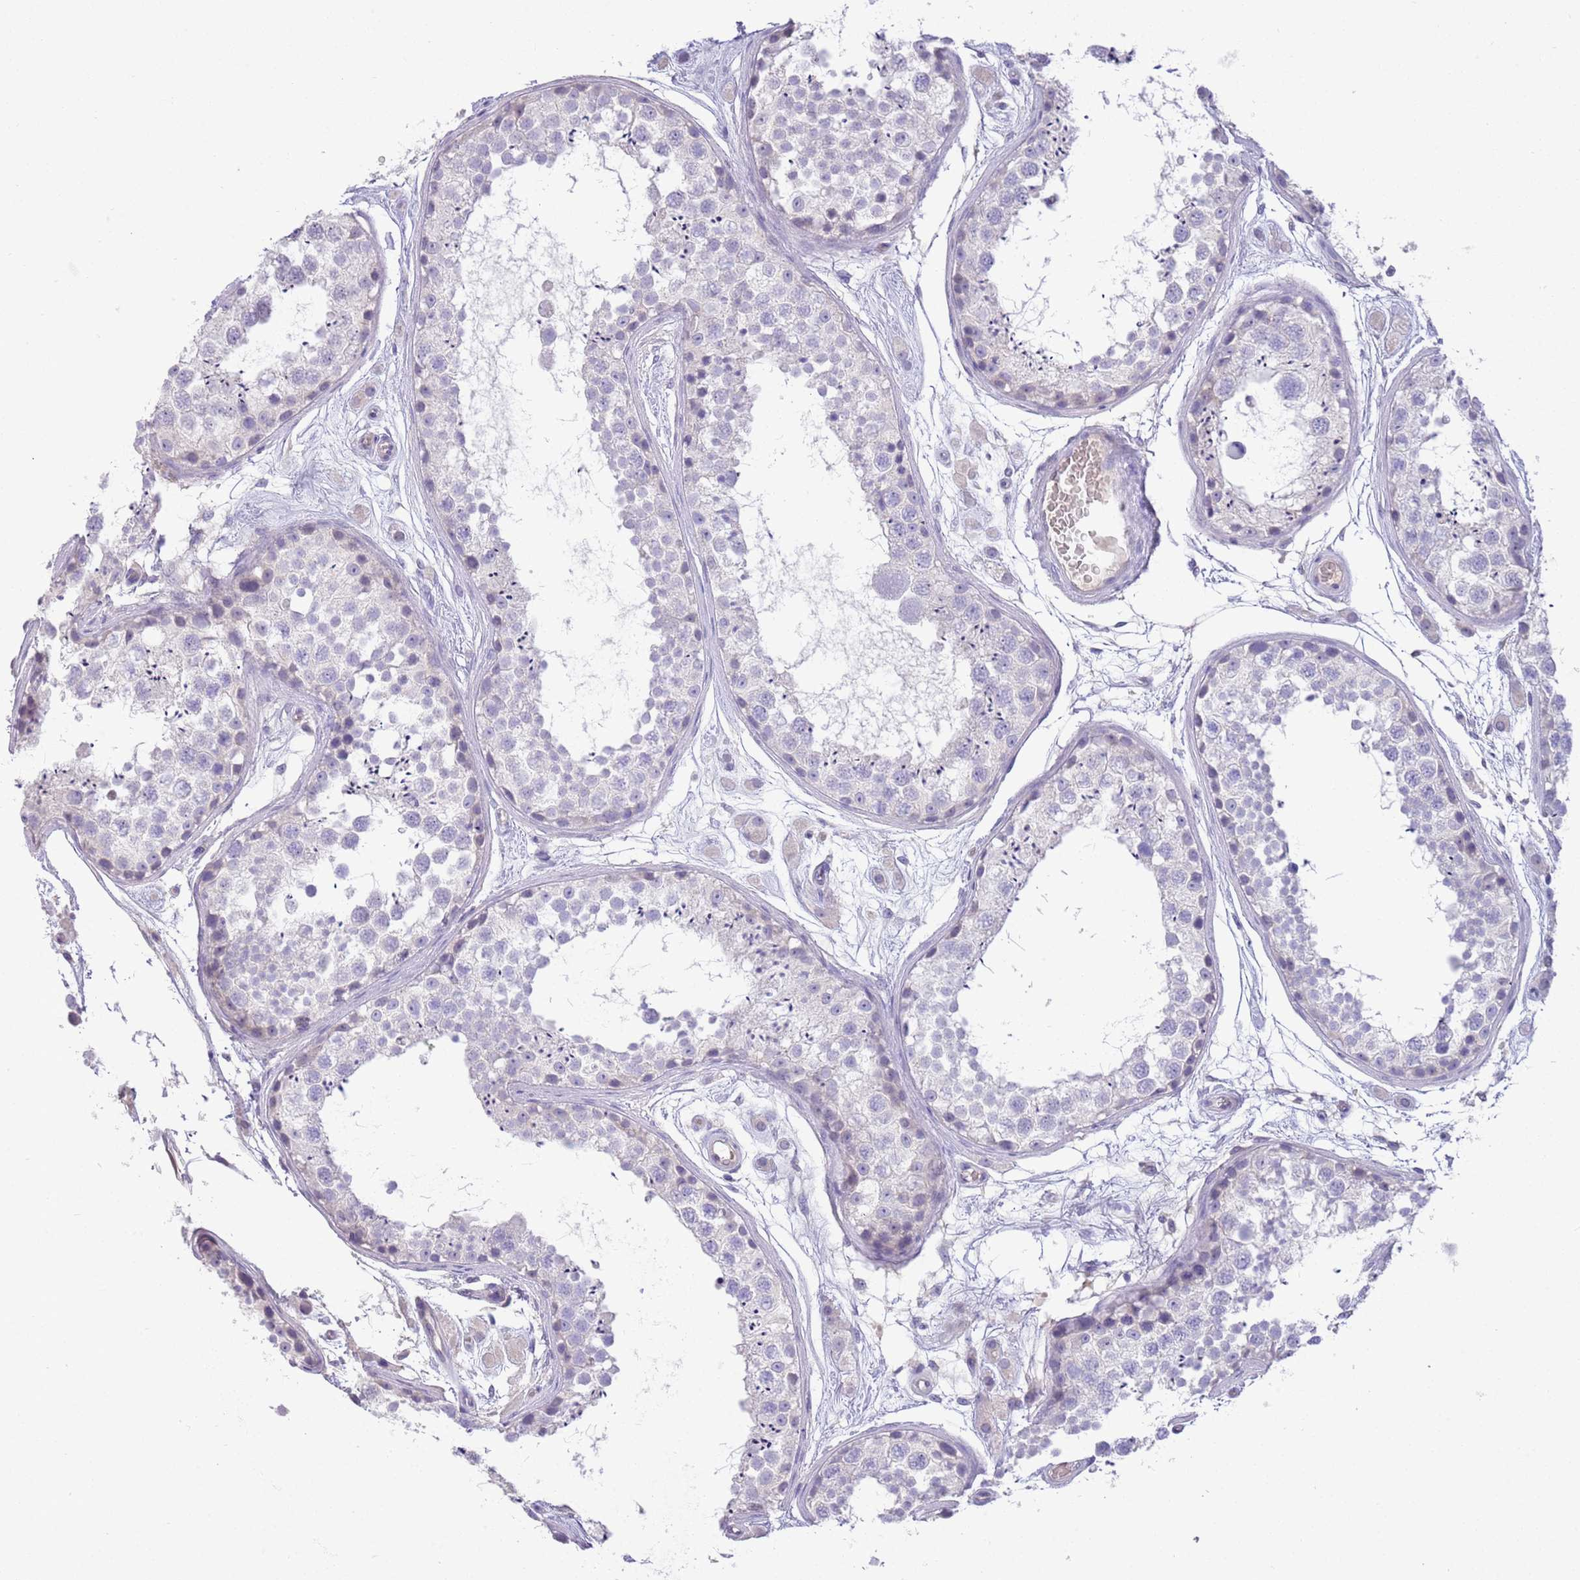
{"staining": {"intensity": "negative", "quantity": "none", "location": "none"}, "tissue": "testis", "cell_type": "Cells in seminiferous ducts", "image_type": "normal", "snomed": [{"axis": "morphology", "description": "Normal tissue, NOS"}, {"axis": "topography", "description": "Testis"}], "caption": "This image is of normal testis stained with immunohistochemistry to label a protein in brown with the nuclei are counter-stained blue. There is no positivity in cells in seminiferous ducts. (DAB immunohistochemistry (IHC), high magnification).", "gene": "SFTPA1", "patient": {"sex": "male", "age": 25}}